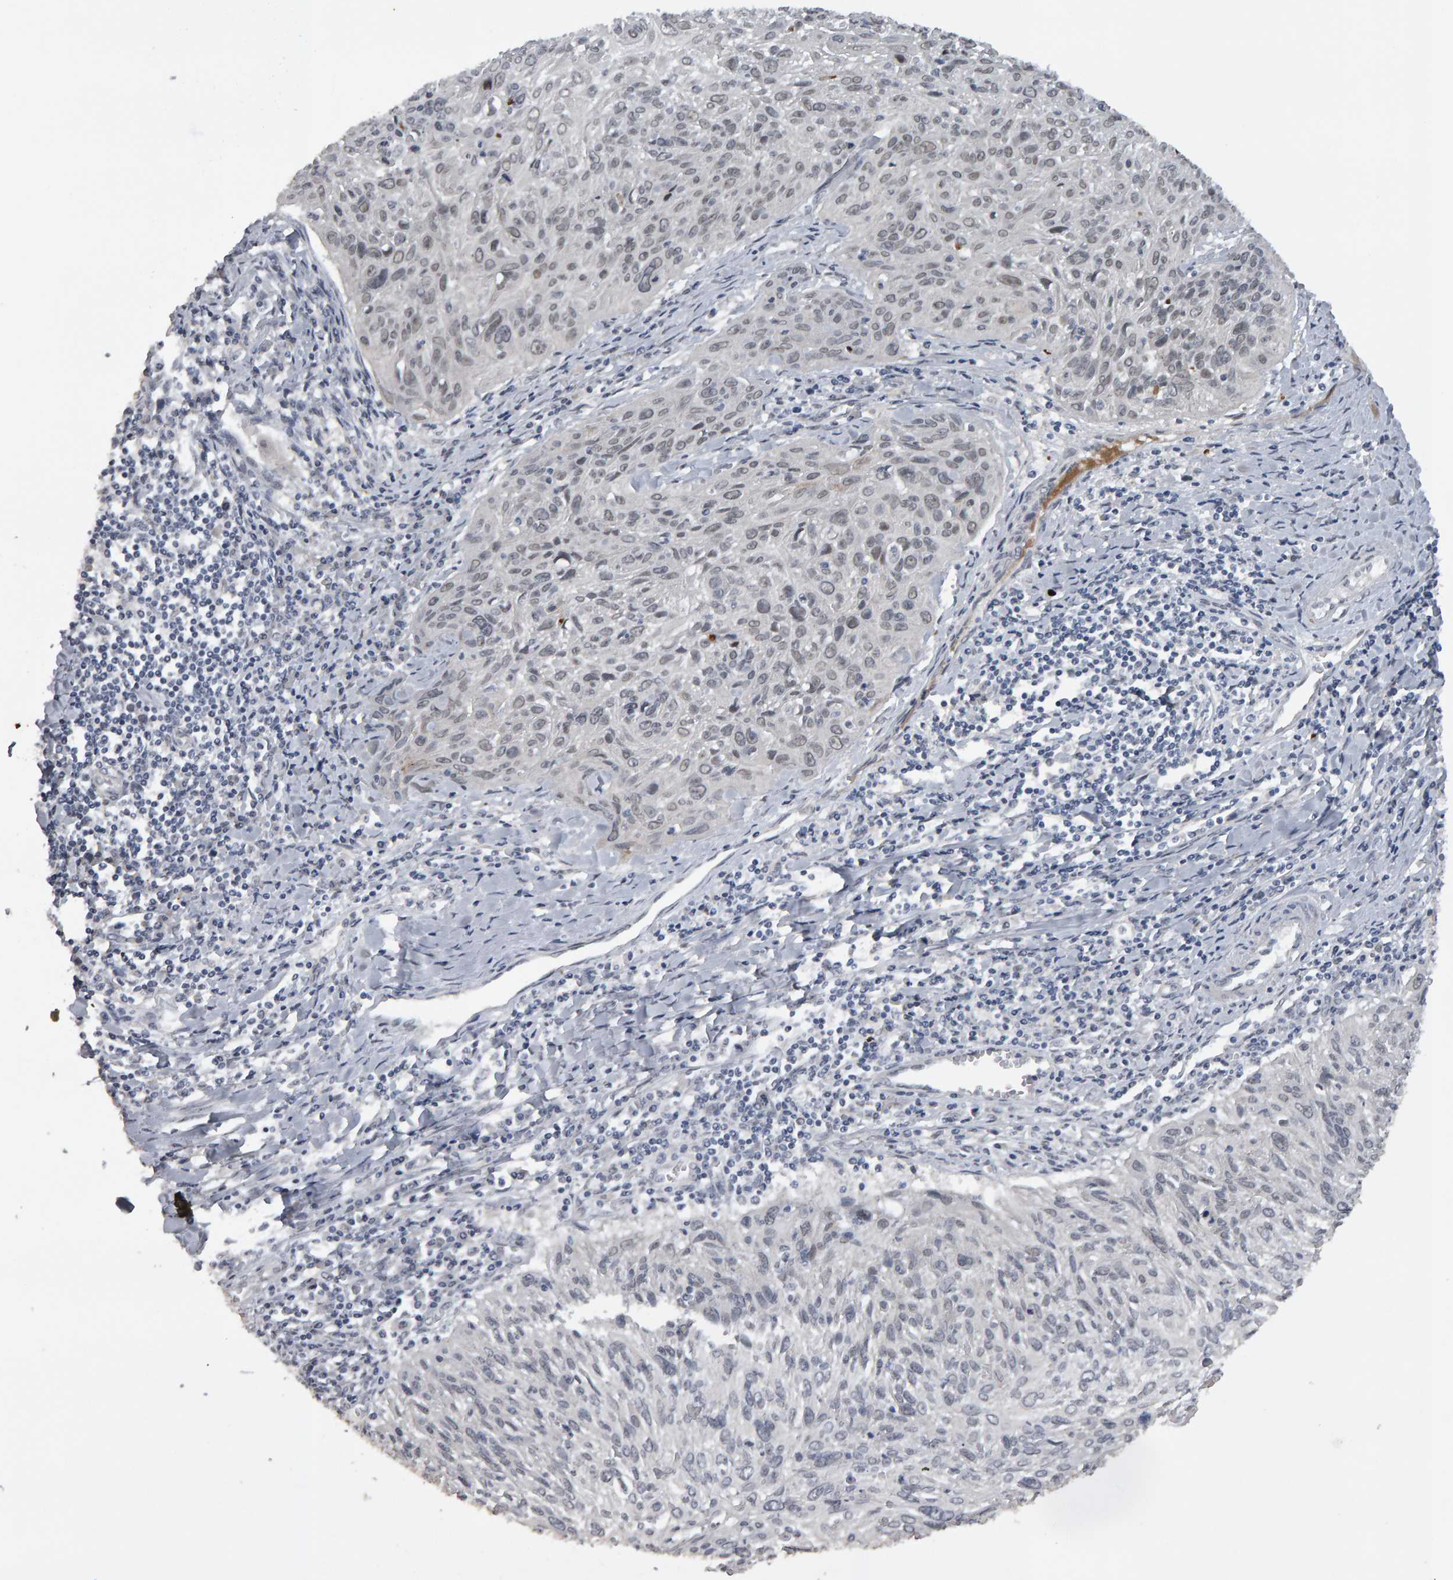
{"staining": {"intensity": "weak", "quantity": "<25%", "location": "nuclear"}, "tissue": "cervical cancer", "cell_type": "Tumor cells", "image_type": "cancer", "snomed": [{"axis": "morphology", "description": "Squamous cell carcinoma, NOS"}, {"axis": "topography", "description": "Cervix"}], "caption": "Immunohistochemistry image of neoplastic tissue: cervical cancer (squamous cell carcinoma) stained with DAB (3,3'-diaminobenzidine) shows no significant protein staining in tumor cells.", "gene": "IPO8", "patient": {"sex": "female", "age": 51}}